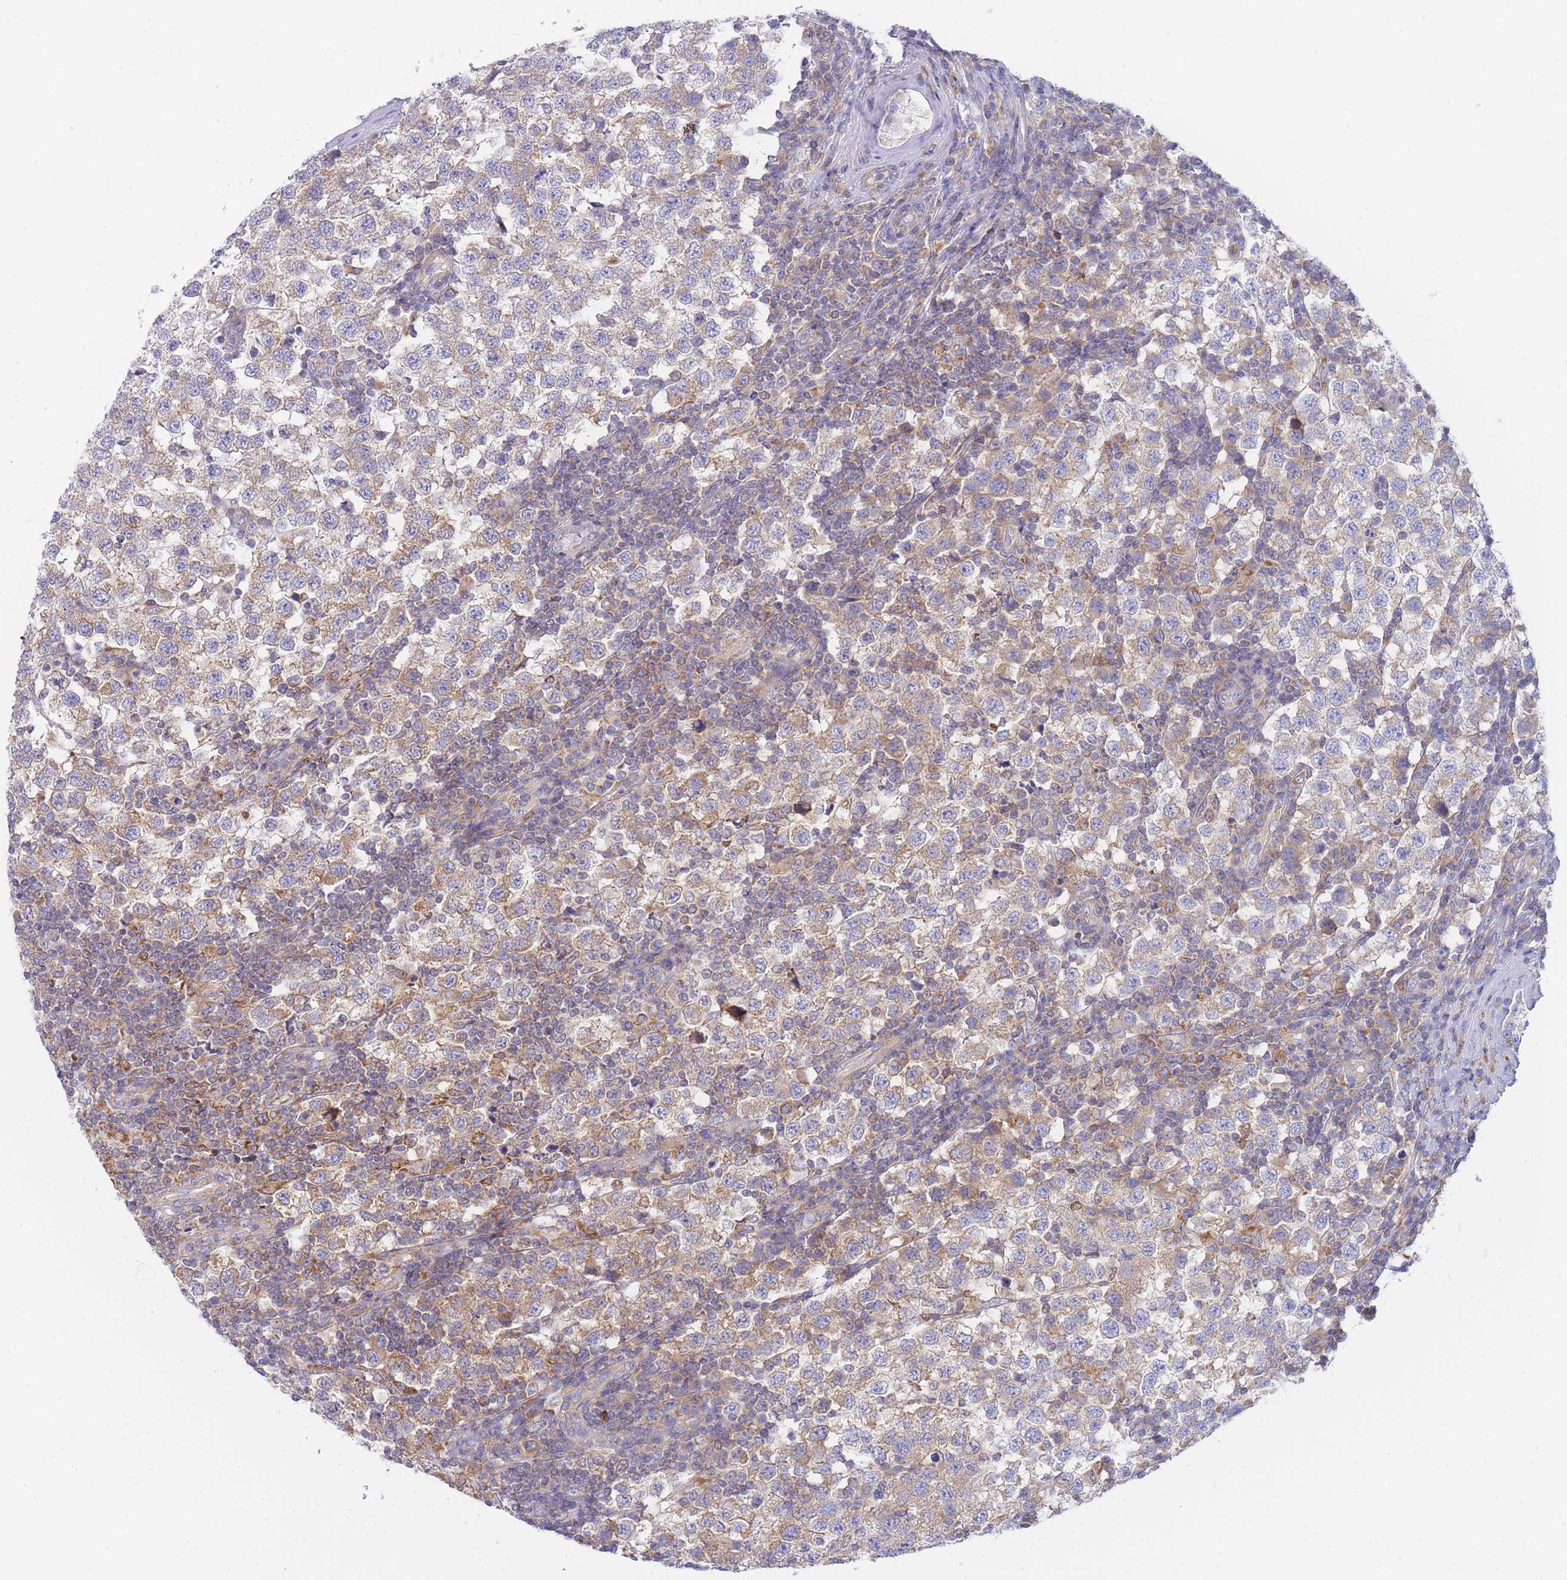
{"staining": {"intensity": "moderate", "quantity": "25%-75%", "location": "cytoplasmic/membranous"}, "tissue": "testis cancer", "cell_type": "Tumor cells", "image_type": "cancer", "snomed": [{"axis": "morphology", "description": "Seminoma, NOS"}, {"axis": "topography", "description": "Testis"}], "caption": "Human testis cancer stained with a protein marker shows moderate staining in tumor cells.", "gene": "SH2B2", "patient": {"sex": "male", "age": 34}}